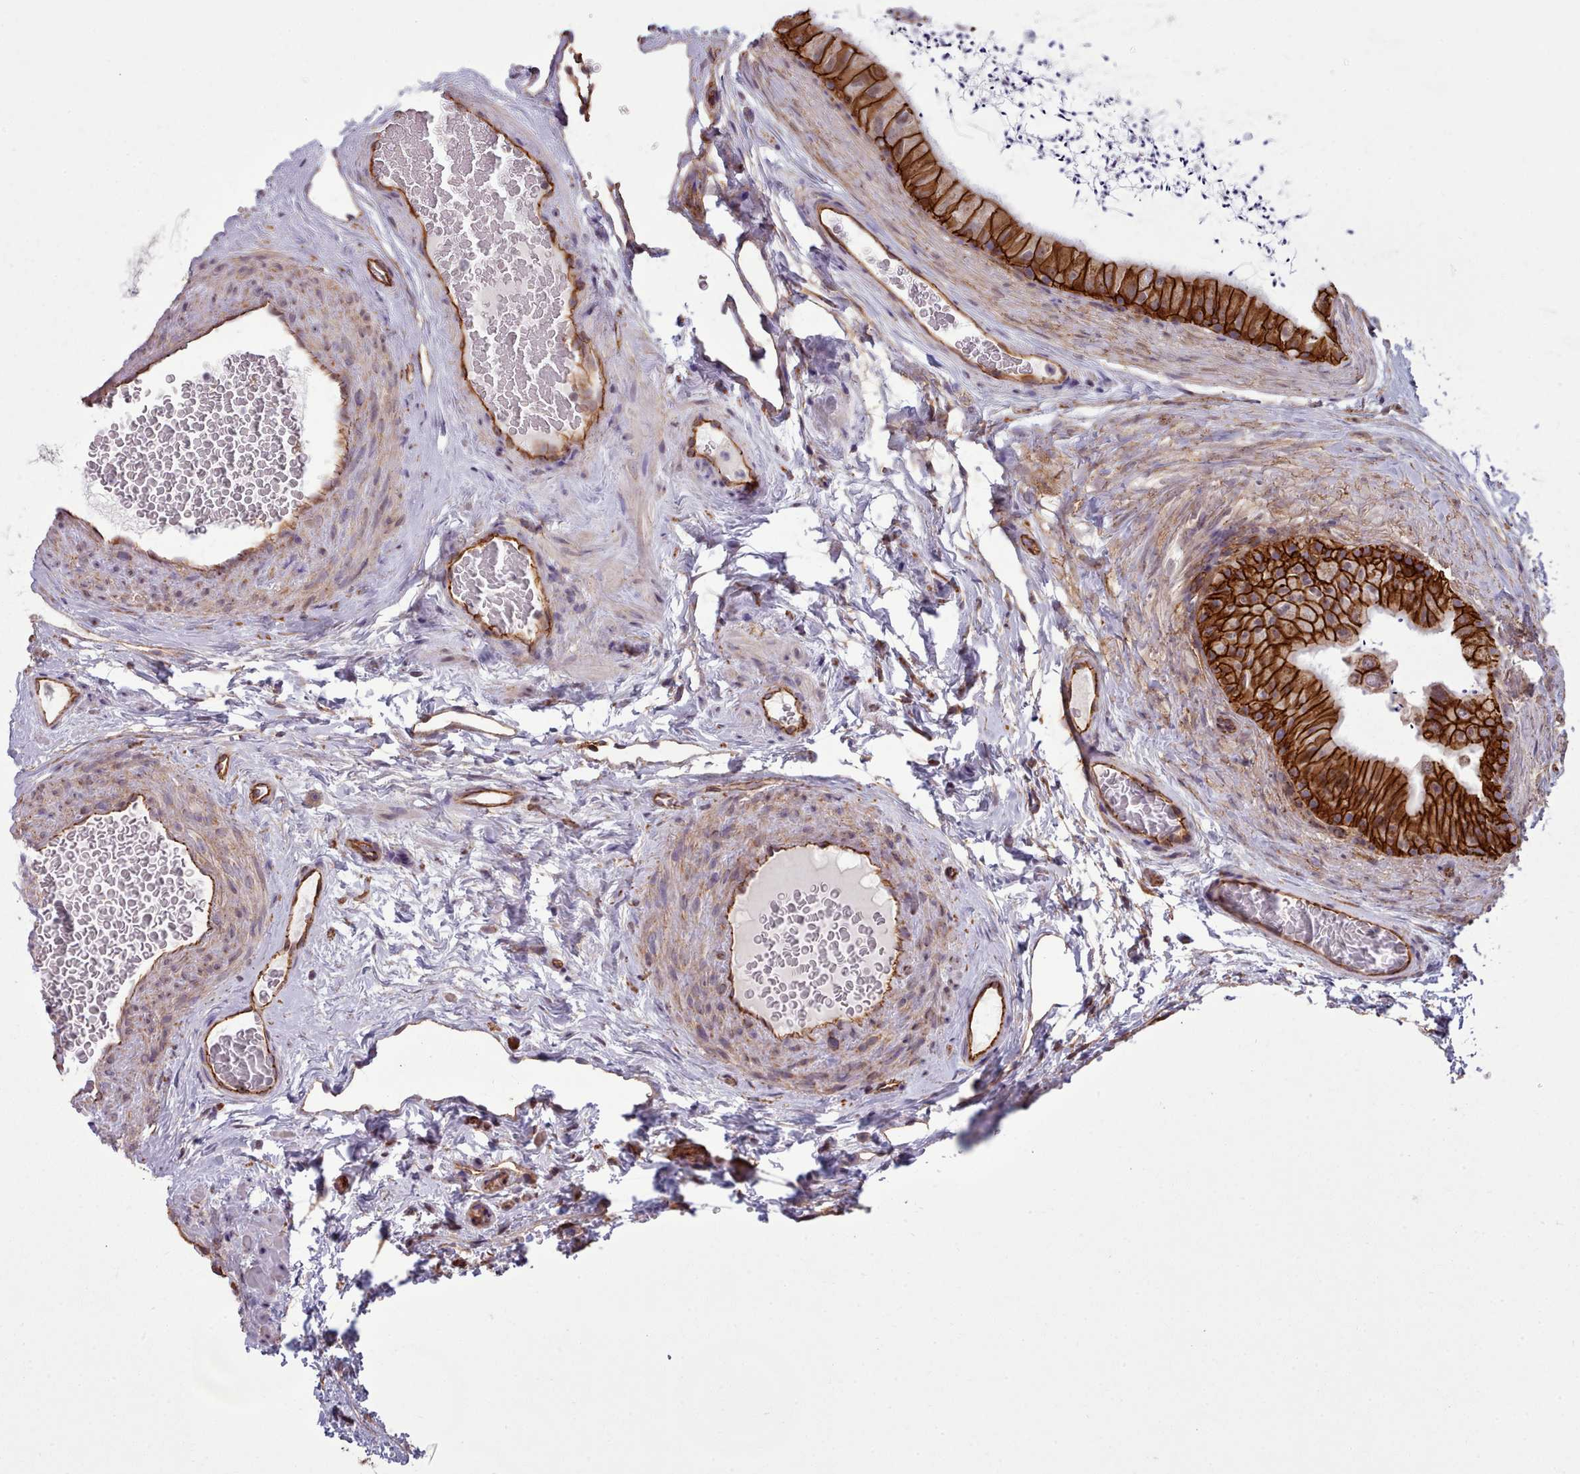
{"staining": {"intensity": "strong", "quantity": ">75%", "location": "cytoplasmic/membranous"}, "tissue": "epididymis", "cell_type": "Glandular cells", "image_type": "normal", "snomed": [{"axis": "morphology", "description": "Normal tissue, NOS"}, {"axis": "topography", "description": "Epididymis"}], "caption": "A high amount of strong cytoplasmic/membranous expression is present in approximately >75% of glandular cells in unremarkable epididymis. Nuclei are stained in blue.", "gene": "MRPL46", "patient": {"sex": "male", "age": 50}}